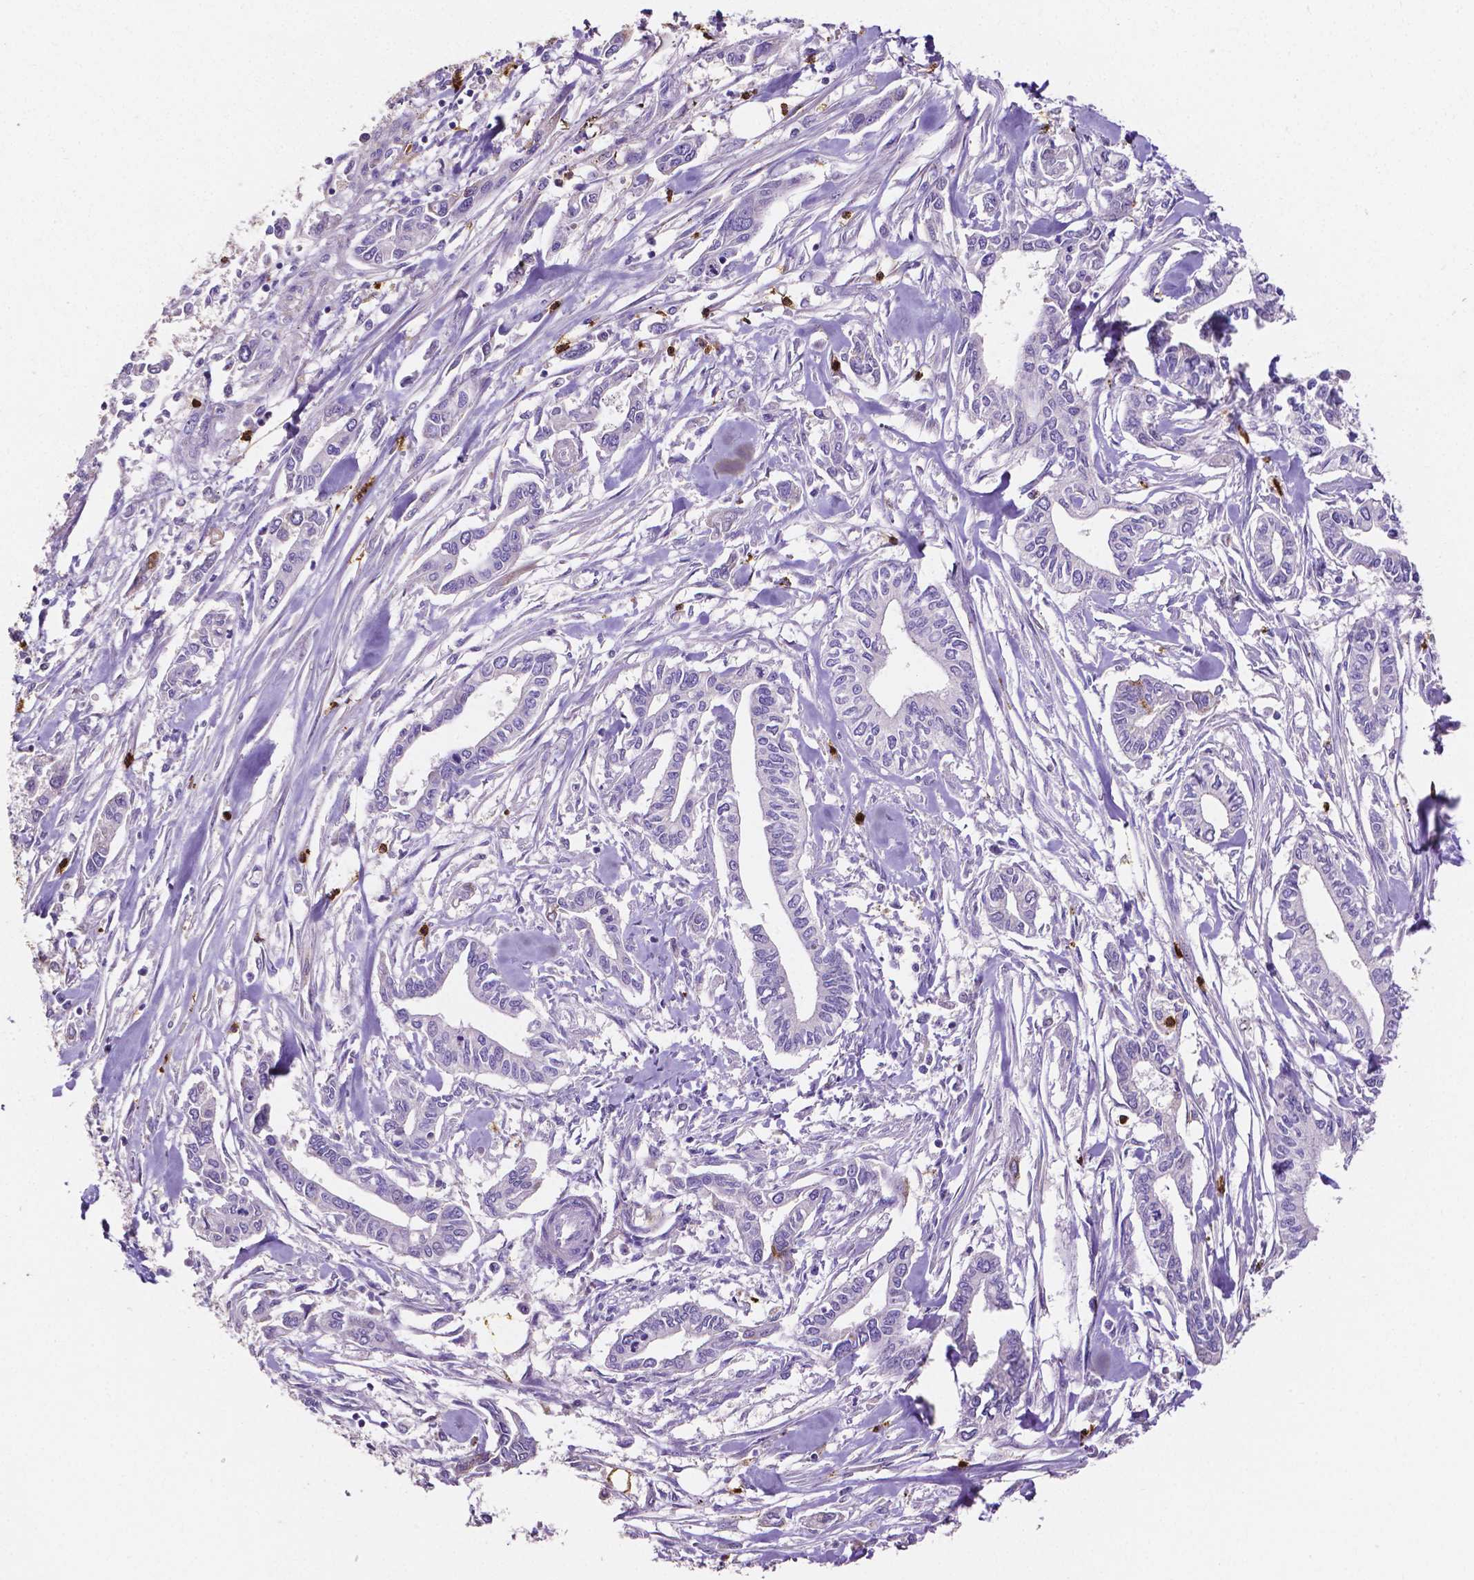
{"staining": {"intensity": "negative", "quantity": "none", "location": "none"}, "tissue": "pancreatic cancer", "cell_type": "Tumor cells", "image_type": "cancer", "snomed": [{"axis": "morphology", "description": "Adenocarcinoma, NOS"}, {"axis": "topography", "description": "Pancreas"}], "caption": "Tumor cells are negative for protein expression in human pancreatic adenocarcinoma.", "gene": "MMP9", "patient": {"sex": "male", "age": 60}}